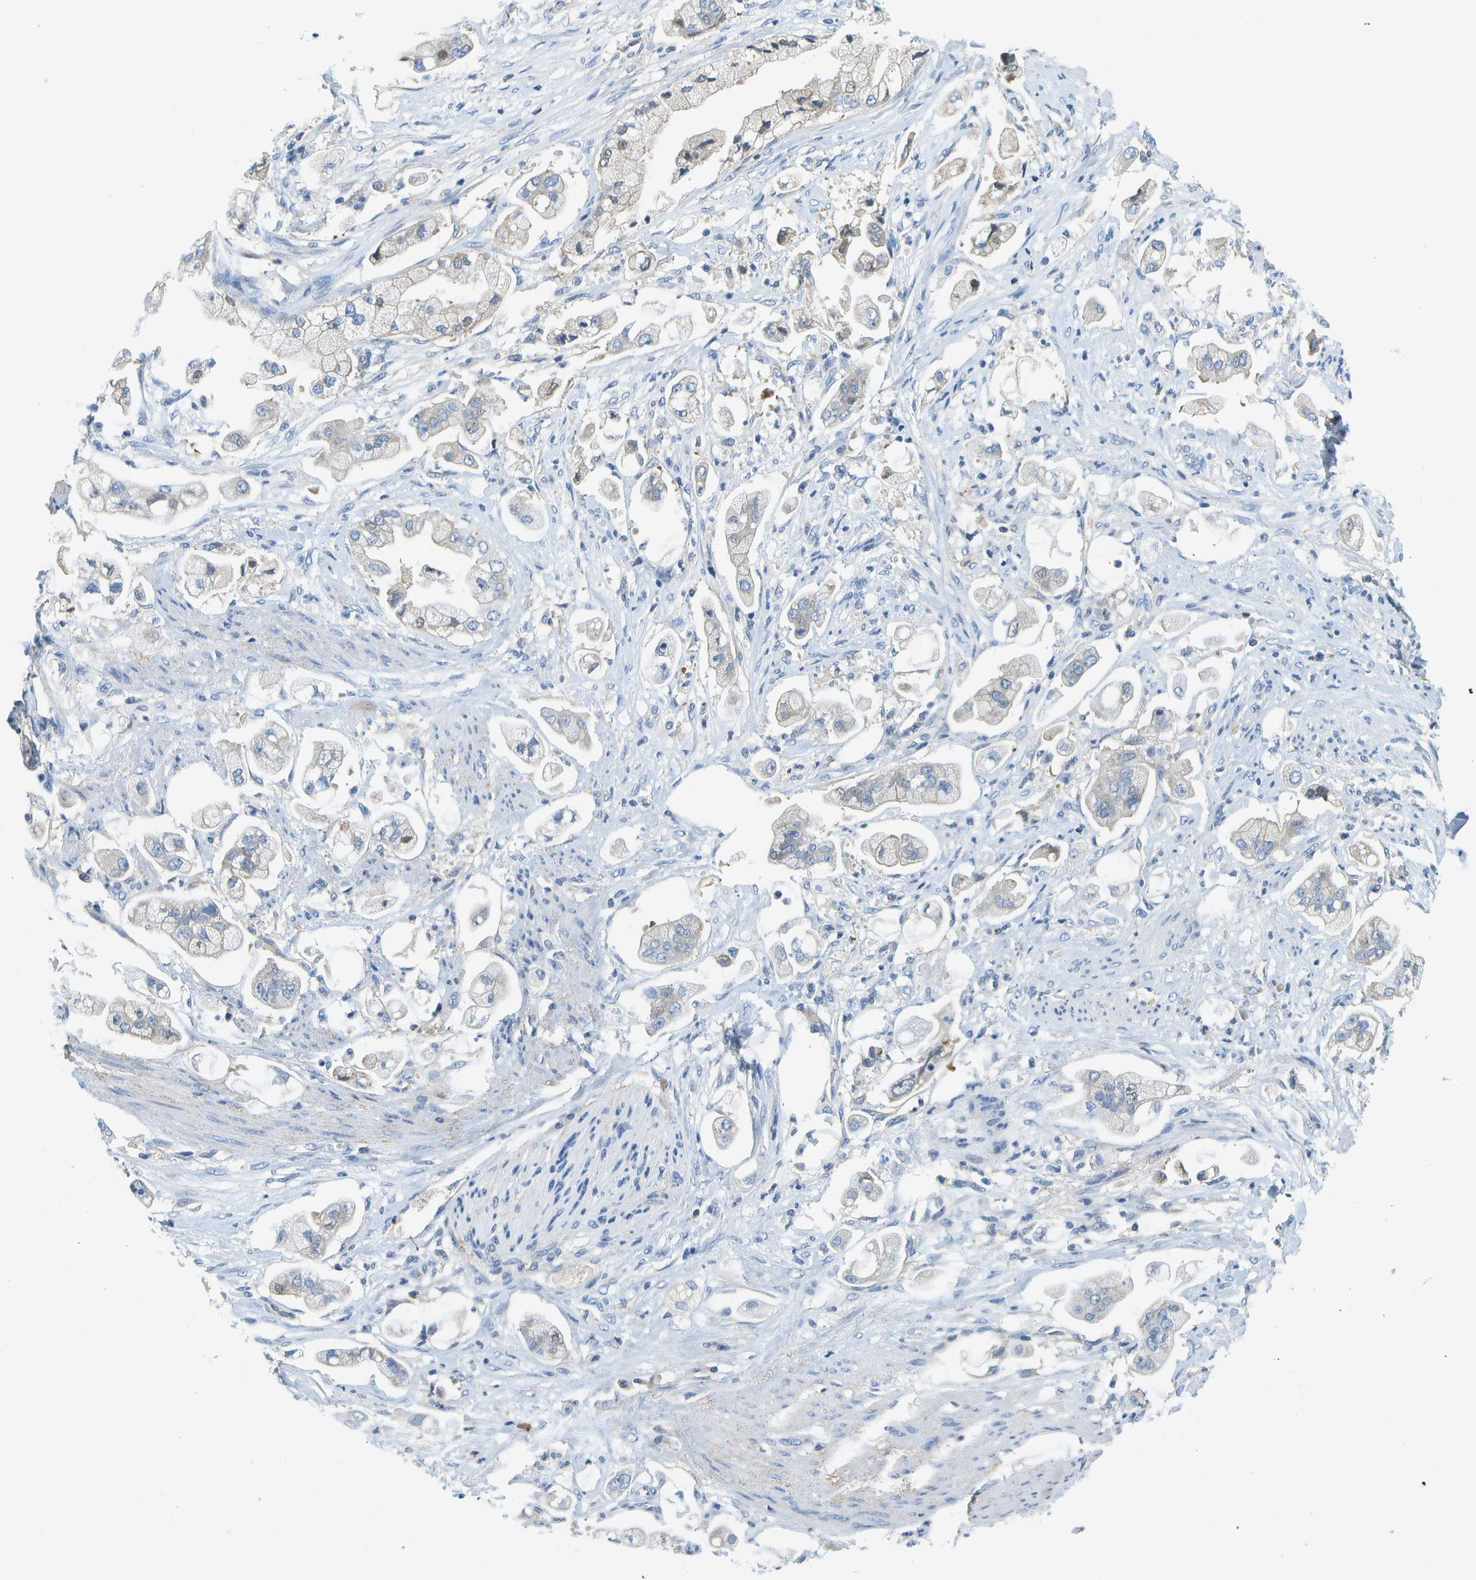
{"staining": {"intensity": "weak", "quantity": "<25%", "location": "cytoplasmic/membranous"}, "tissue": "stomach cancer", "cell_type": "Tumor cells", "image_type": "cancer", "snomed": [{"axis": "morphology", "description": "Adenocarcinoma, NOS"}, {"axis": "topography", "description": "Stomach"}], "caption": "Immunohistochemical staining of stomach cancer reveals no significant positivity in tumor cells.", "gene": "SERPINA1", "patient": {"sex": "male", "age": 62}}